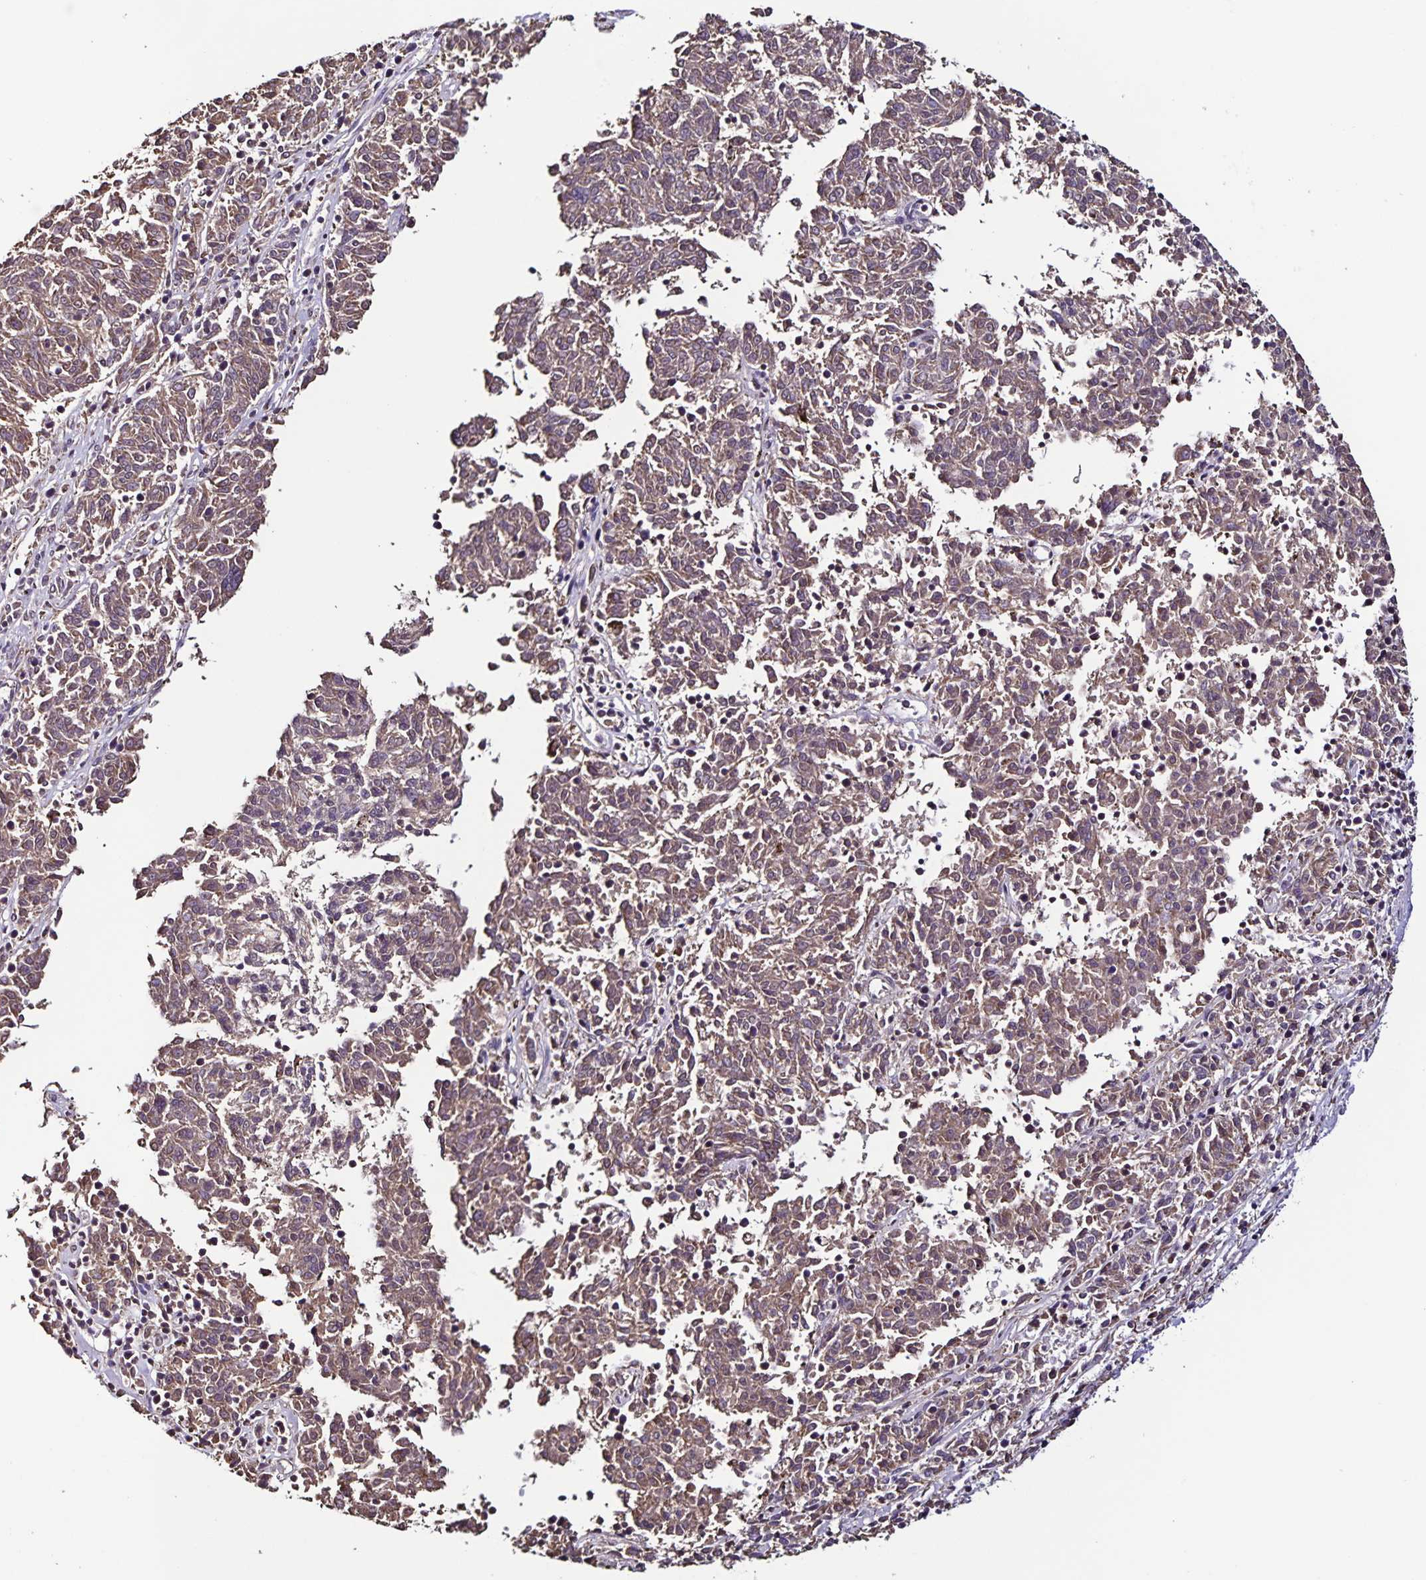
{"staining": {"intensity": "moderate", "quantity": ">75%", "location": "cytoplasmic/membranous"}, "tissue": "melanoma", "cell_type": "Tumor cells", "image_type": "cancer", "snomed": [{"axis": "morphology", "description": "Malignant melanoma, NOS"}, {"axis": "topography", "description": "Skin"}], "caption": "Human melanoma stained for a protein (brown) demonstrates moderate cytoplasmic/membranous positive staining in about >75% of tumor cells.", "gene": "MAN1A1", "patient": {"sex": "female", "age": 72}}